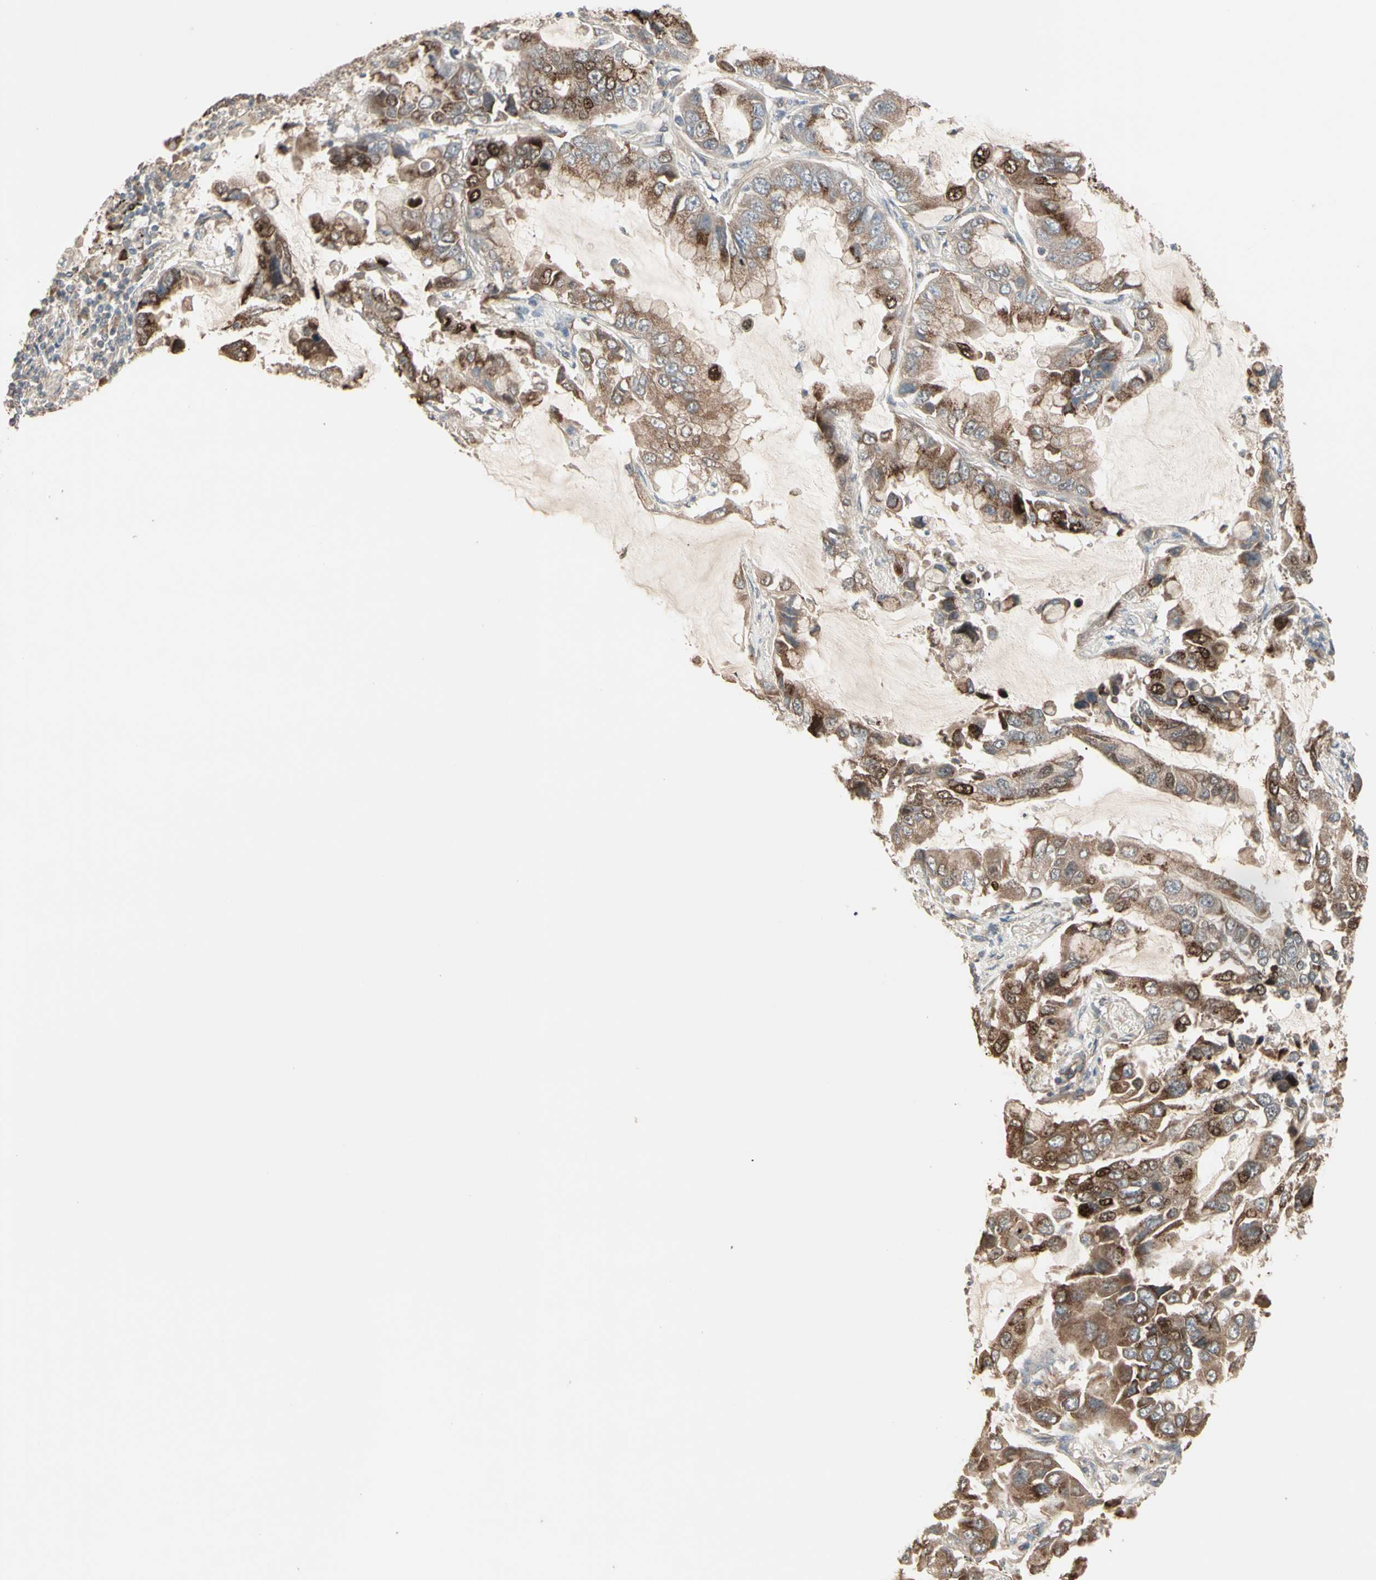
{"staining": {"intensity": "moderate", "quantity": ">75%", "location": "cytoplasmic/membranous,nuclear"}, "tissue": "lung cancer", "cell_type": "Tumor cells", "image_type": "cancer", "snomed": [{"axis": "morphology", "description": "Adenocarcinoma, NOS"}, {"axis": "topography", "description": "Lung"}], "caption": "The immunohistochemical stain highlights moderate cytoplasmic/membranous and nuclear positivity in tumor cells of lung cancer (adenocarcinoma) tissue. The staining is performed using DAB (3,3'-diaminobenzidine) brown chromogen to label protein expression. The nuclei are counter-stained blue using hematoxylin.", "gene": "GALNT3", "patient": {"sex": "male", "age": 64}}